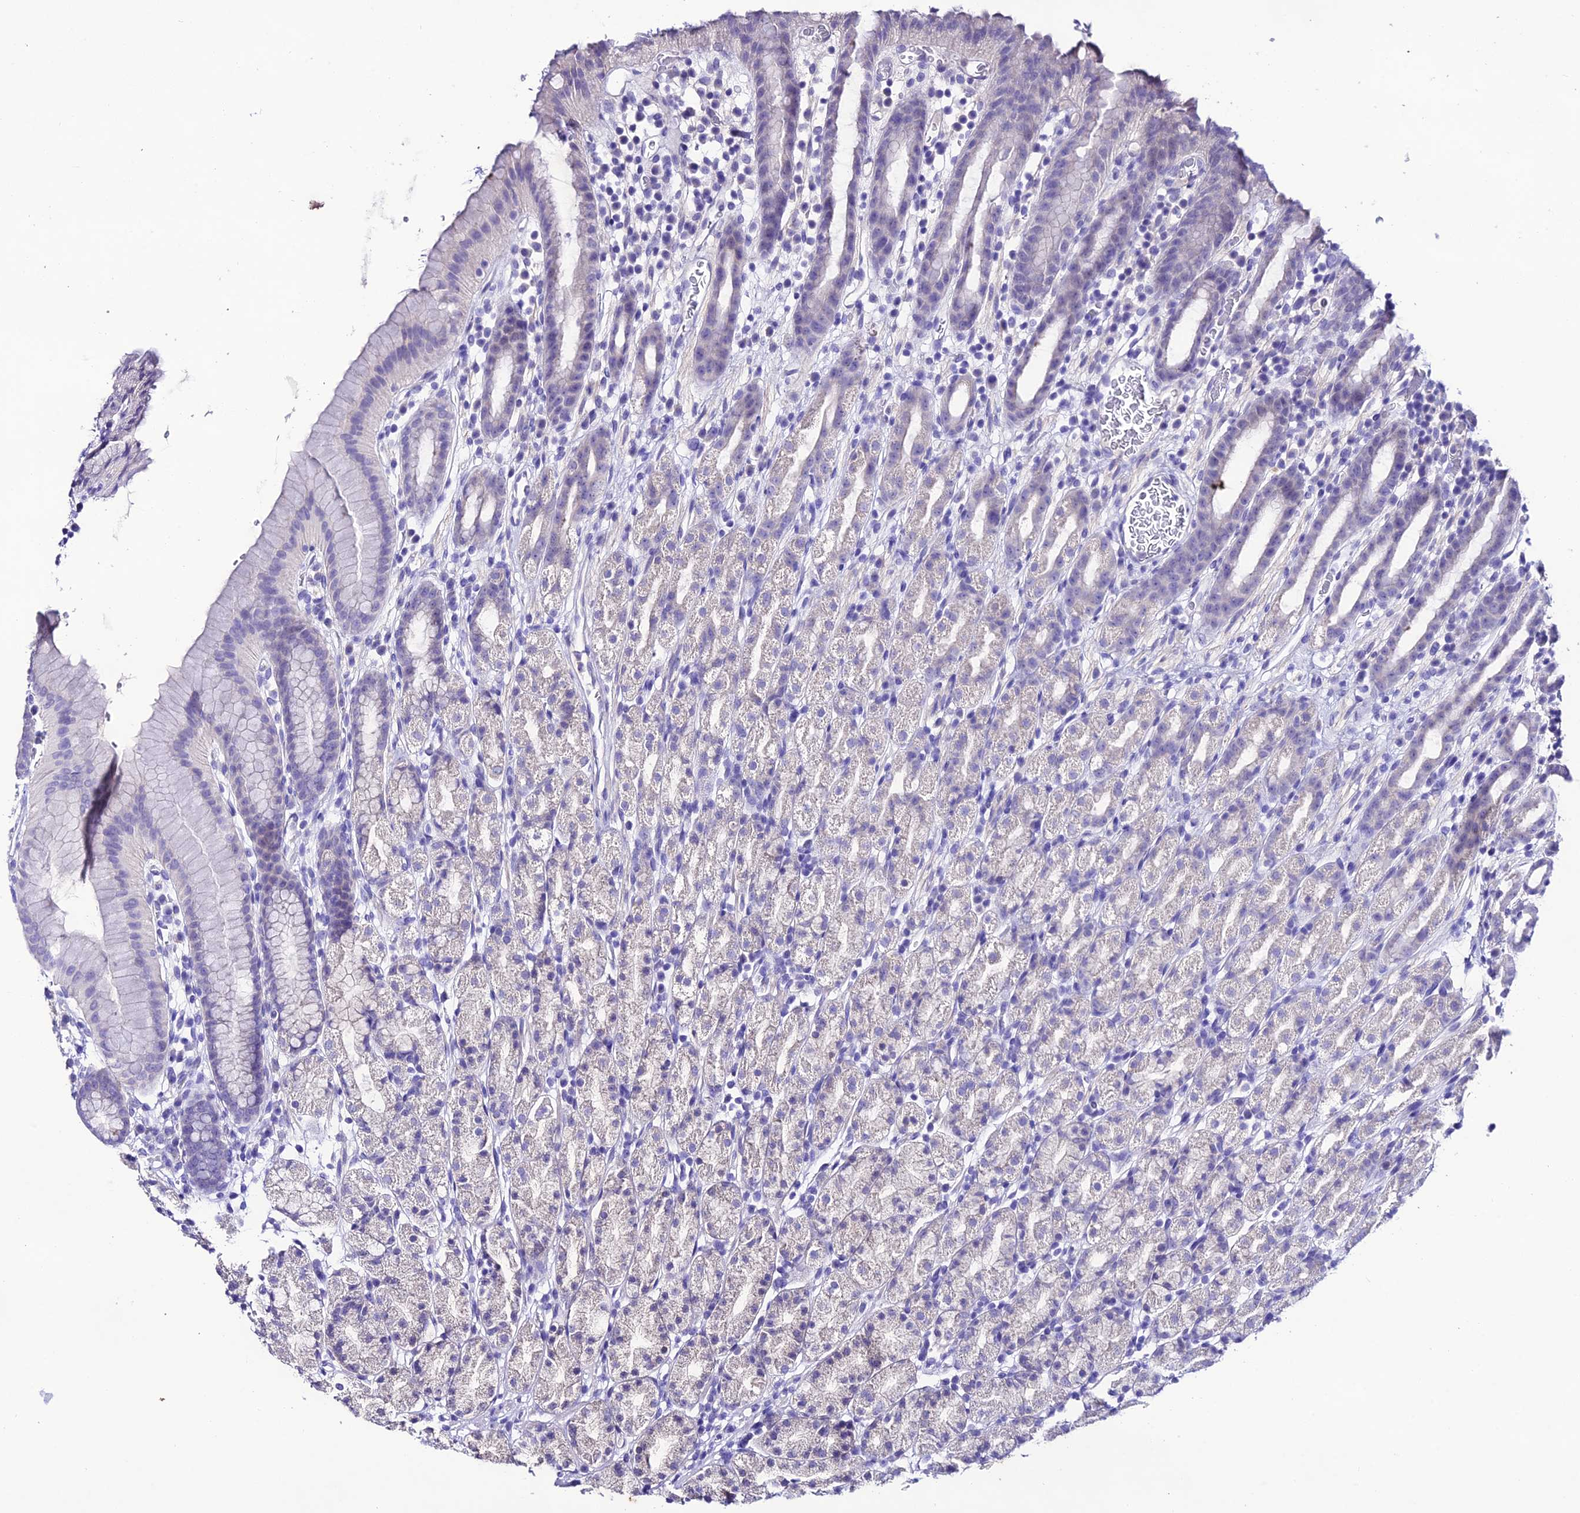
{"staining": {"intensity": "negative", "quantity": "none", "location": "none"}, "tissue": "stomach", "cell_type": "Glandular cells", "image_type": "normal", "snomed": [{"axis": "morphology", "description": "Normal tissue, NOS"}, {"axis": "topography", "description": "Stomach, upper"}], "caption": "An image of stomach stained for a protein exhibits no brown staining in glandular cells. (IHC, brightfield microscopy, high magnification).", "gene": "NLRP6", "patient": {"sex": "male", "age": 47}}